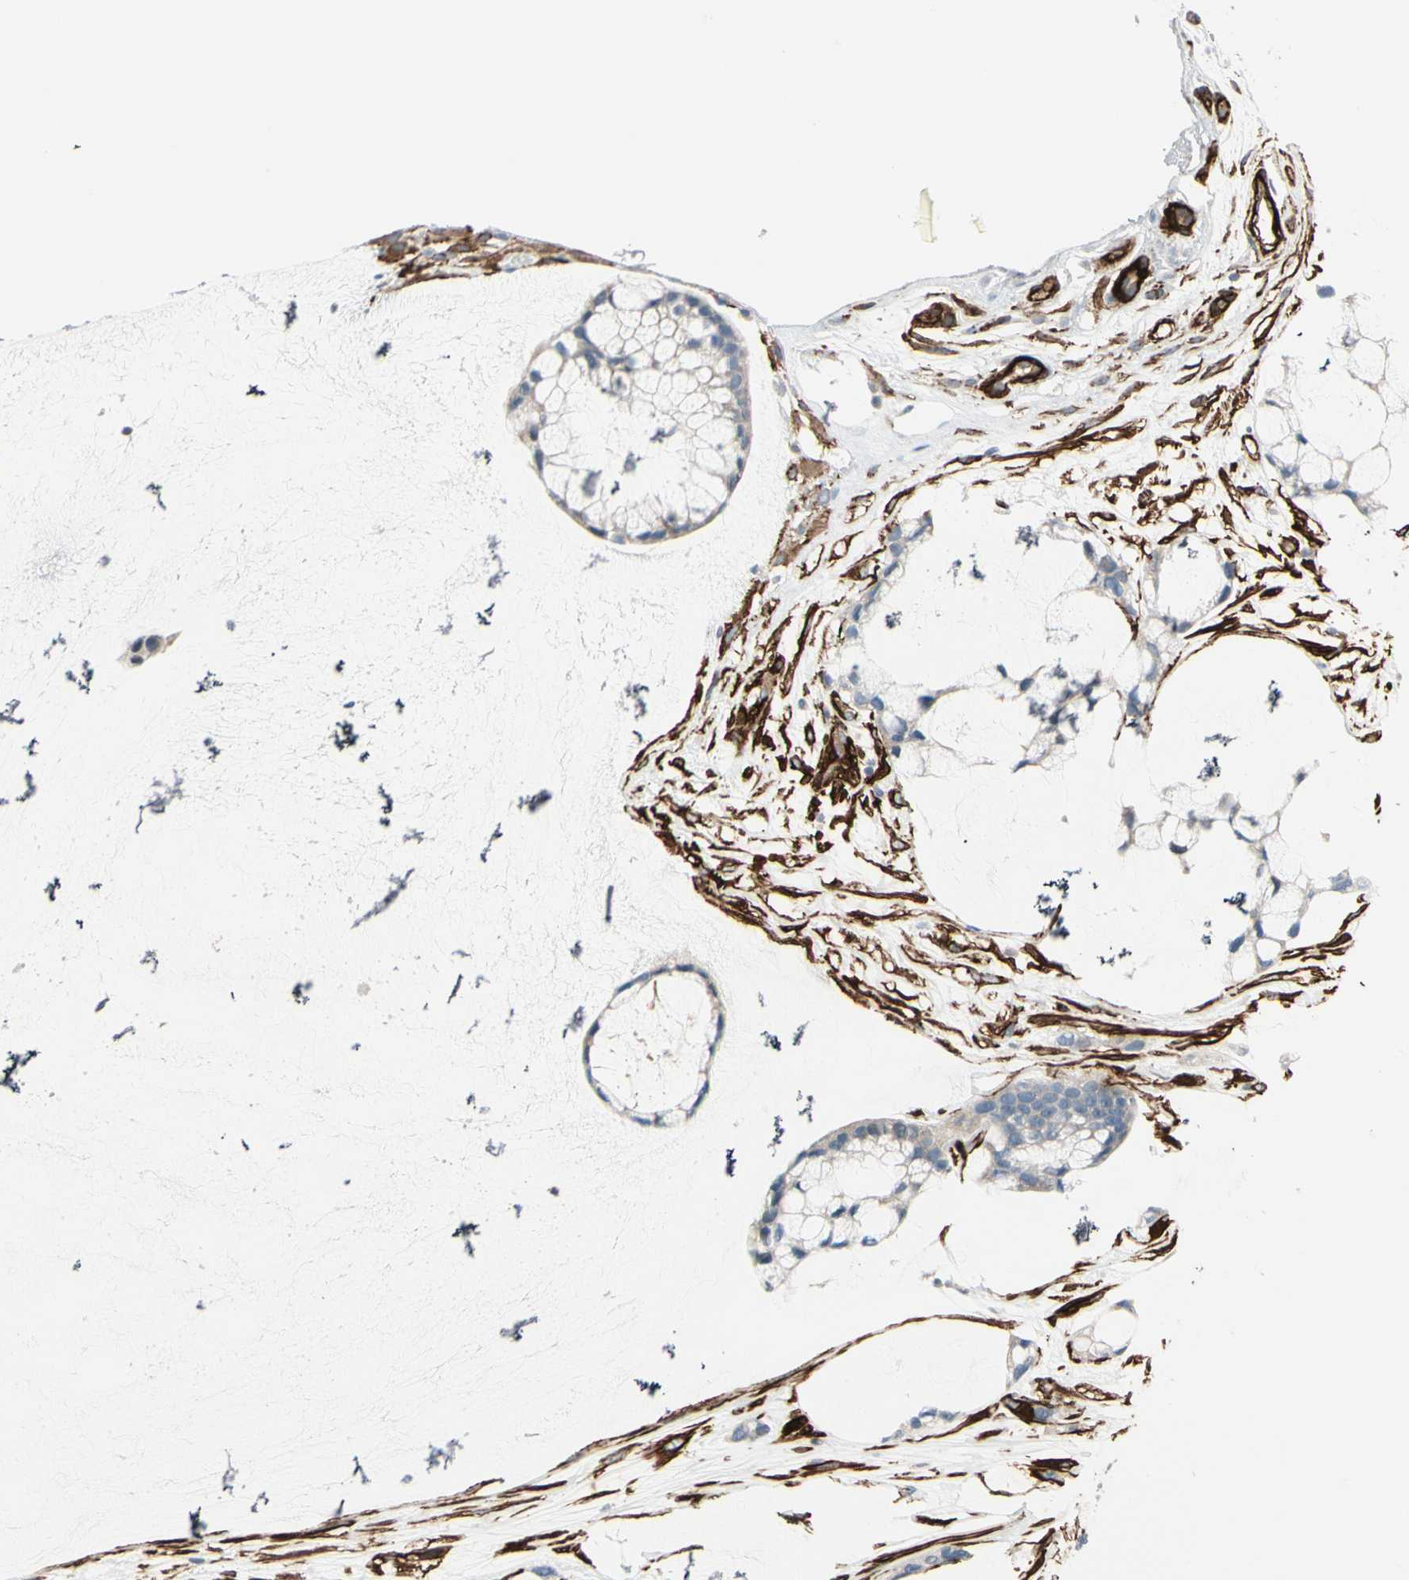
{"staining": {"intensity": "negative", "quantity": "none", "location": "none"}, "tissue": "ovarian cancer", "cell_type": "Tumor cells", "image_type": "cancer", "snomed": [{"axis": "morphology", "description": "Cystadenocarcinoma, mucinous, NOS"}, {"axis": "topography", "description": "Ovary"}], "caption": "Ovarian cancer stained for a protein using immunohistochemistry (IHC) reveals no positivity tumor cells.", "gene": "CALD1", "patient": {"sex": "female", "age": 39}}